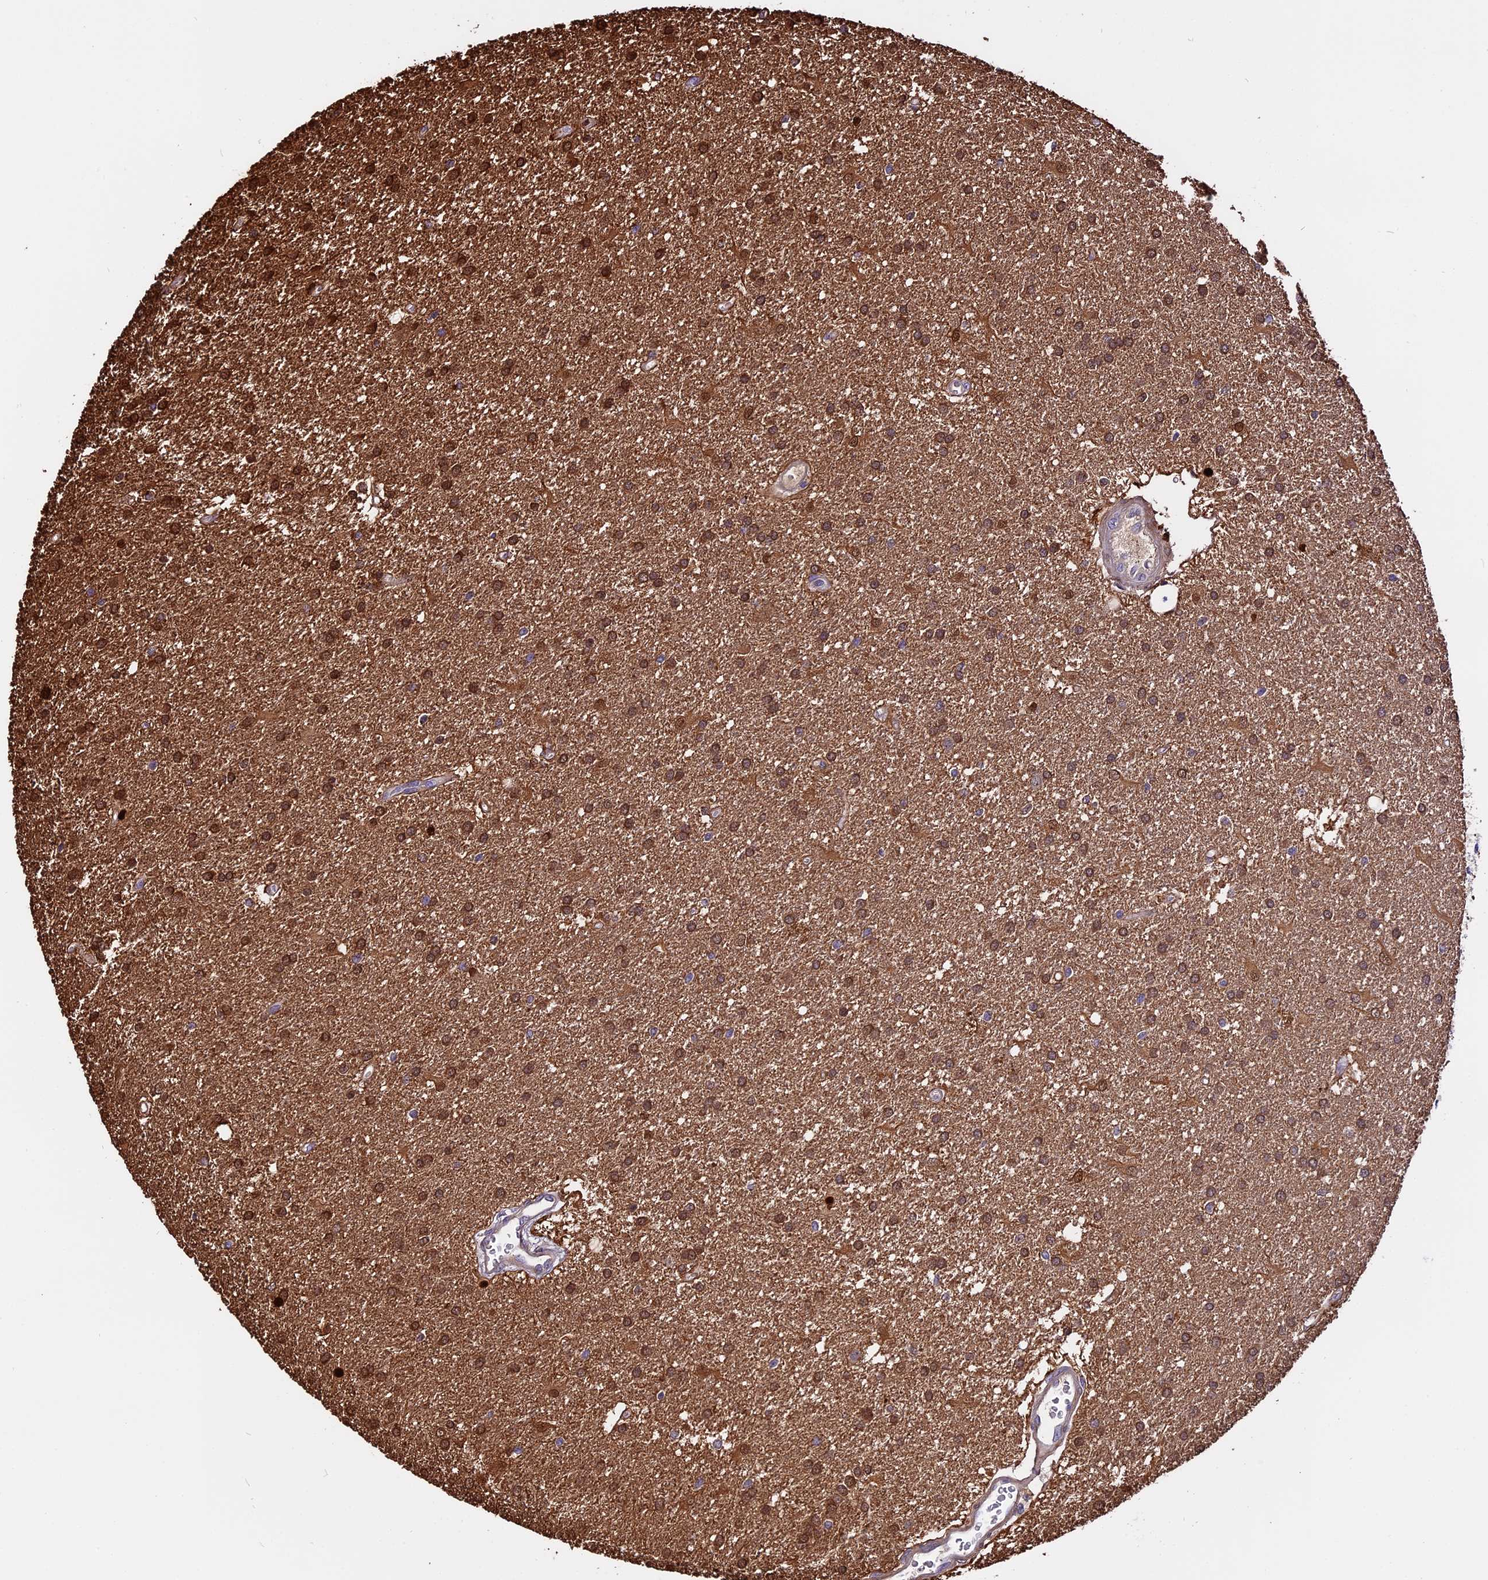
{"staining": {"intensity": "moderate", "quantity": ">75%", "location": "cytoplasmic/membranous,nuclear"}, "tissue": "glioma", "cell_type": "Tumor cells", "image_type": "cancer", "snomed": [{"axis": "morphology", "description": "Glioma, malignant, Low grade"}, {"axis": "topography", "description": "Brain"}], "caption": "This photomicrograph demonstrates immunohistochemistry staining of human glioma, with medium moderate cytoplasmic/membranous and nuclear positivity in approximately >75% of tumor cells.", "gene": "MAP3K7CL", "patient": {"sex": "male", "age": 66}}